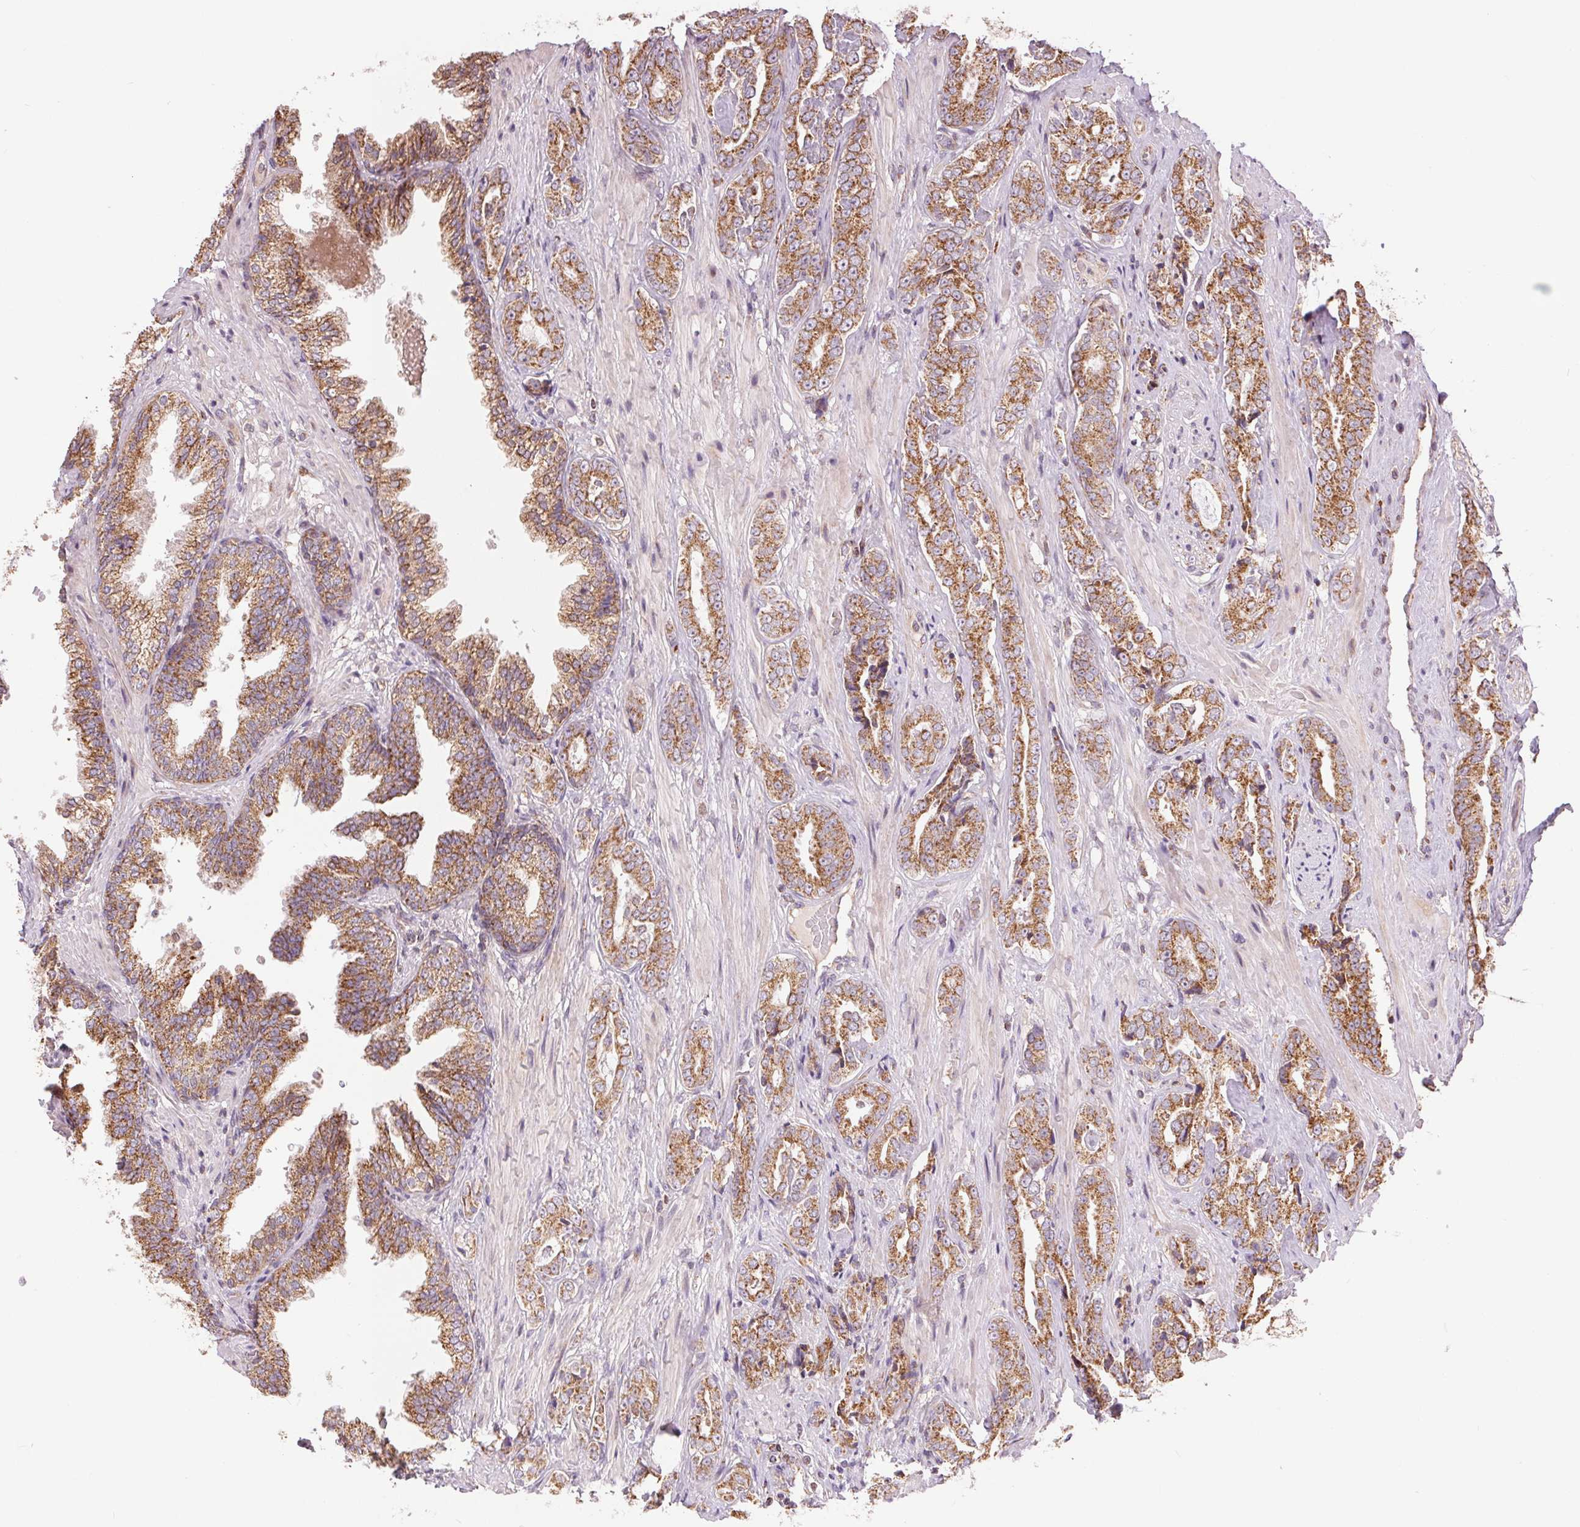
{"staining": {"intensity": "moderate", "quantity": ">75%", "location": "cytoplasmic/membranous"}, "tissue": "prostate cancer", "cell_type": "Tumor cells", "image_type": "cancer", "snomed": [{"axis": "morphology", "description": "Adenocarcinoma, High grade"}, {"axis": "topography", "description": "Prostate"}], "caption": "Immunohistochemical staining of prostate high-grade adenocarcinoma demonstrates medium levels of moderate cytoplasmic/membranous staining in approximately >75% of tumor cells. The staining was performed using DAB to visualize the protein expression in brown, while the nuclei were stained in blue with hematoxylin (Magnification: 20x).", "gene": "DGUOK", "patient": {"sex": "male", "age": 71}}